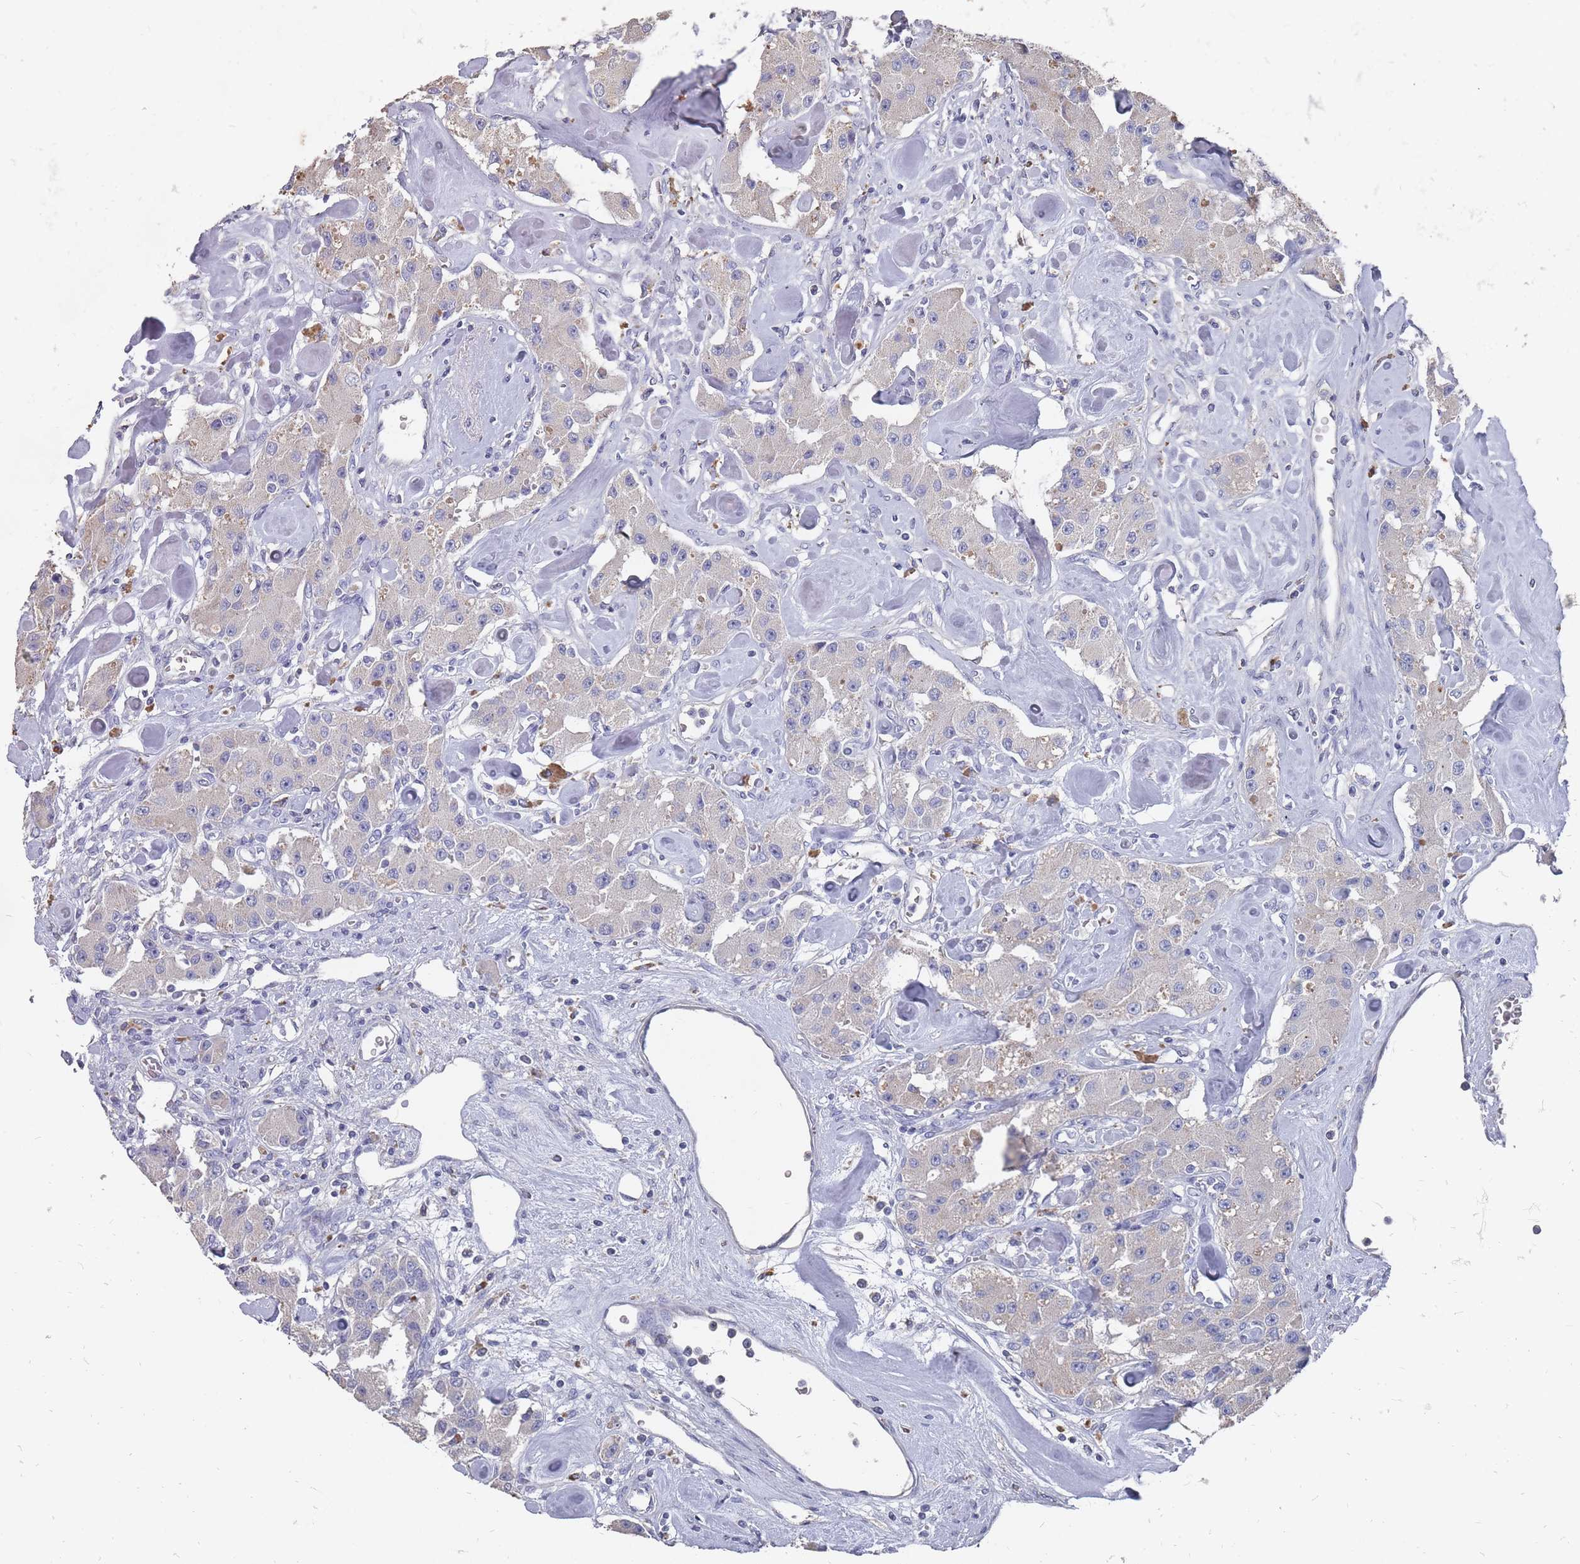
{"staining": {"intensity": "negative", "quantity": "none", "location": "none"}, "tissue": "carcinoid", "cell_type": "Tumor cells", "image_type": "cancer", "snomed": [{"axis": "morphology", "description": "Carcinoid, malignant, NOS"}, {"axis": "topography", "description": "Pancreas"}], "caption": "Photomicrograph shows no significant protein positivity in tumor cells of carcinoid. (DAB IHC visualized using brightfield microscopy, high magnification).", "gene": "OTULINL", "patient": {"sex": "male", "age": 41}}